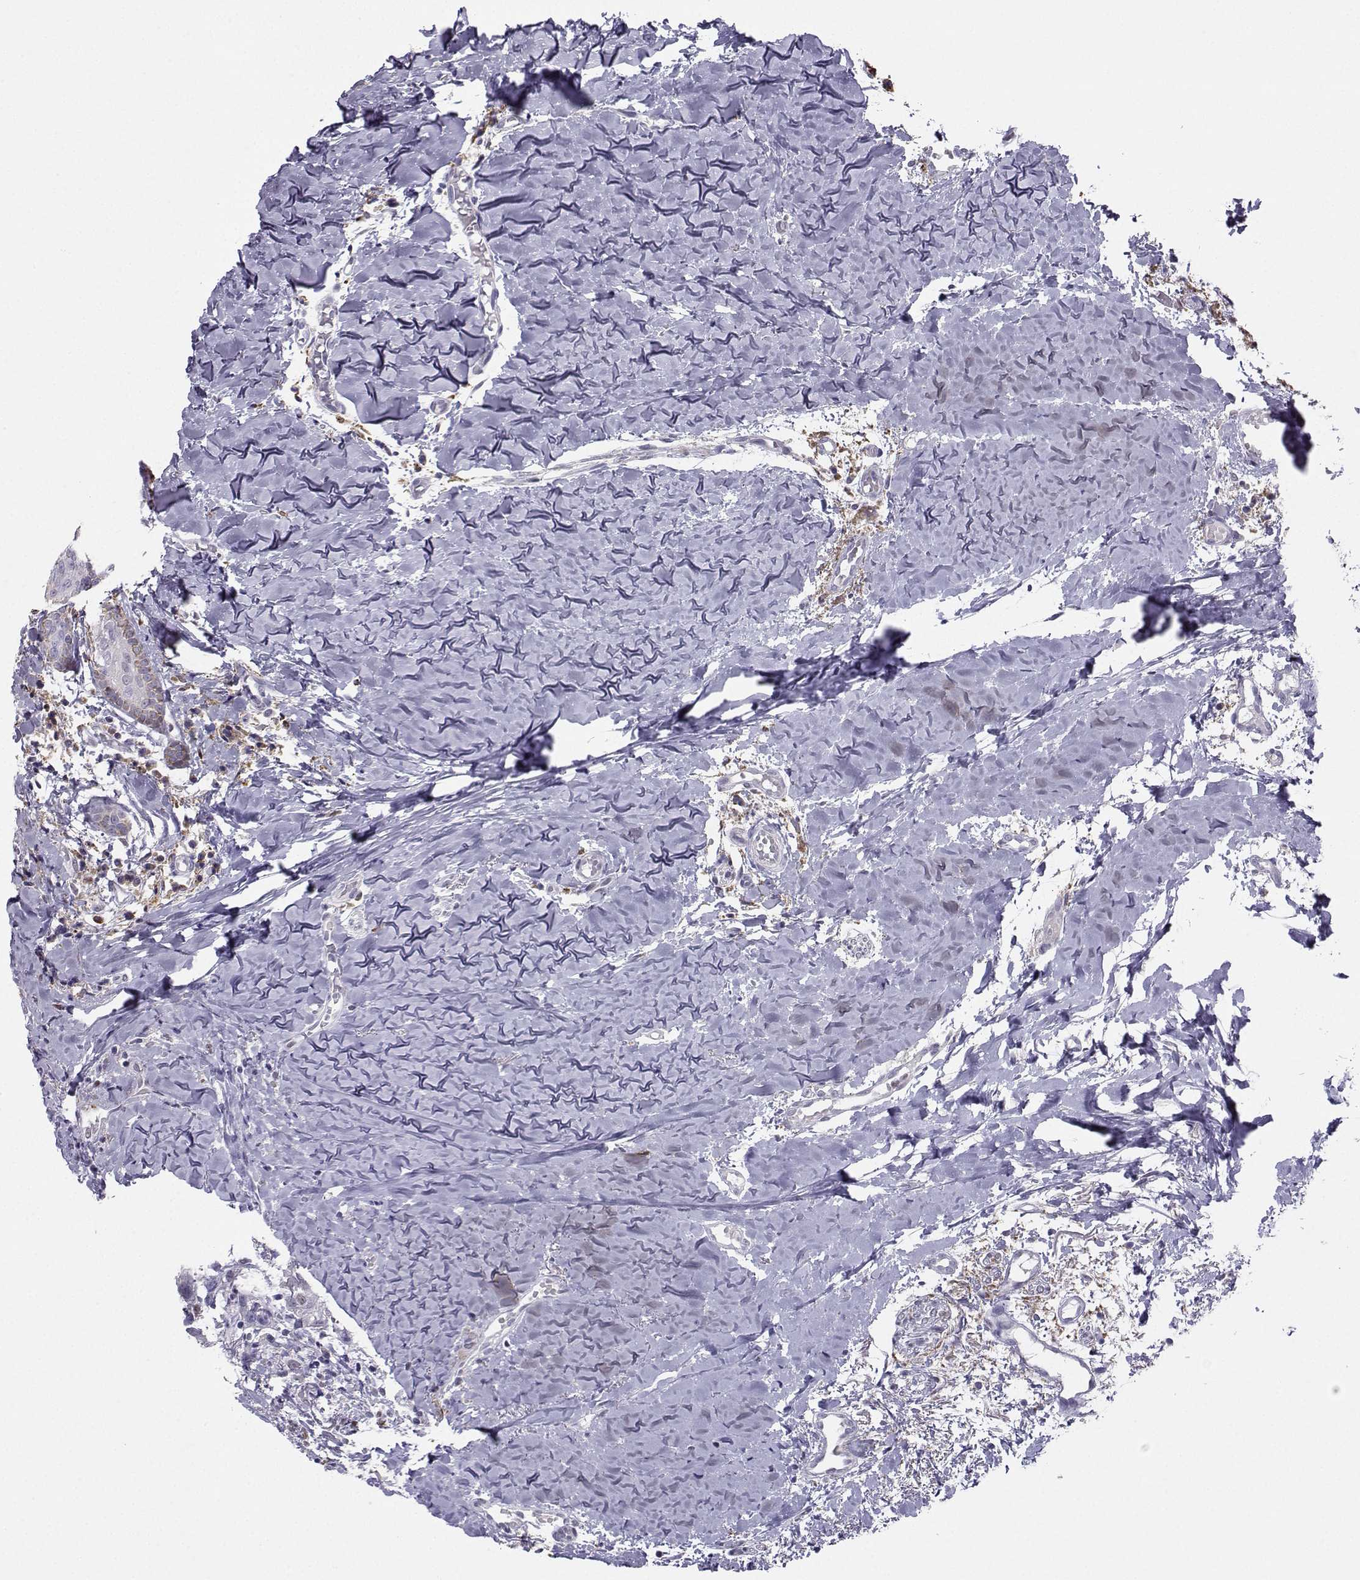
{"staining": {"intensity": "moderate", "quantity": "<25%", "location": "cytoplasmic/membranous"}, "tissue": "head and neck cancer", "cell_type": "Tumor cells", "image_type": "cancer", "snomed": [{"axis": "morphology", "description": "Normal tissue, NOS"}, {"axis": "morphology", "description": "Squamous cell carcinoma, NOS"}, {"axis": "topography", "description": "Oral tissue"}, {"axis": "topography", "description": "Salivary gland"}, {"axis": "topography", "description": "Head-Neck"}], "caption": "There is low levels of moderate cytoplasmic/membranous positivity in tumor cells of head and neck squamous cell carcinoma, as demonstrated by immunohistochemical staining (brown color).", "gene": "DCLK3", "patient": {"sex": "female", "age": 62}}